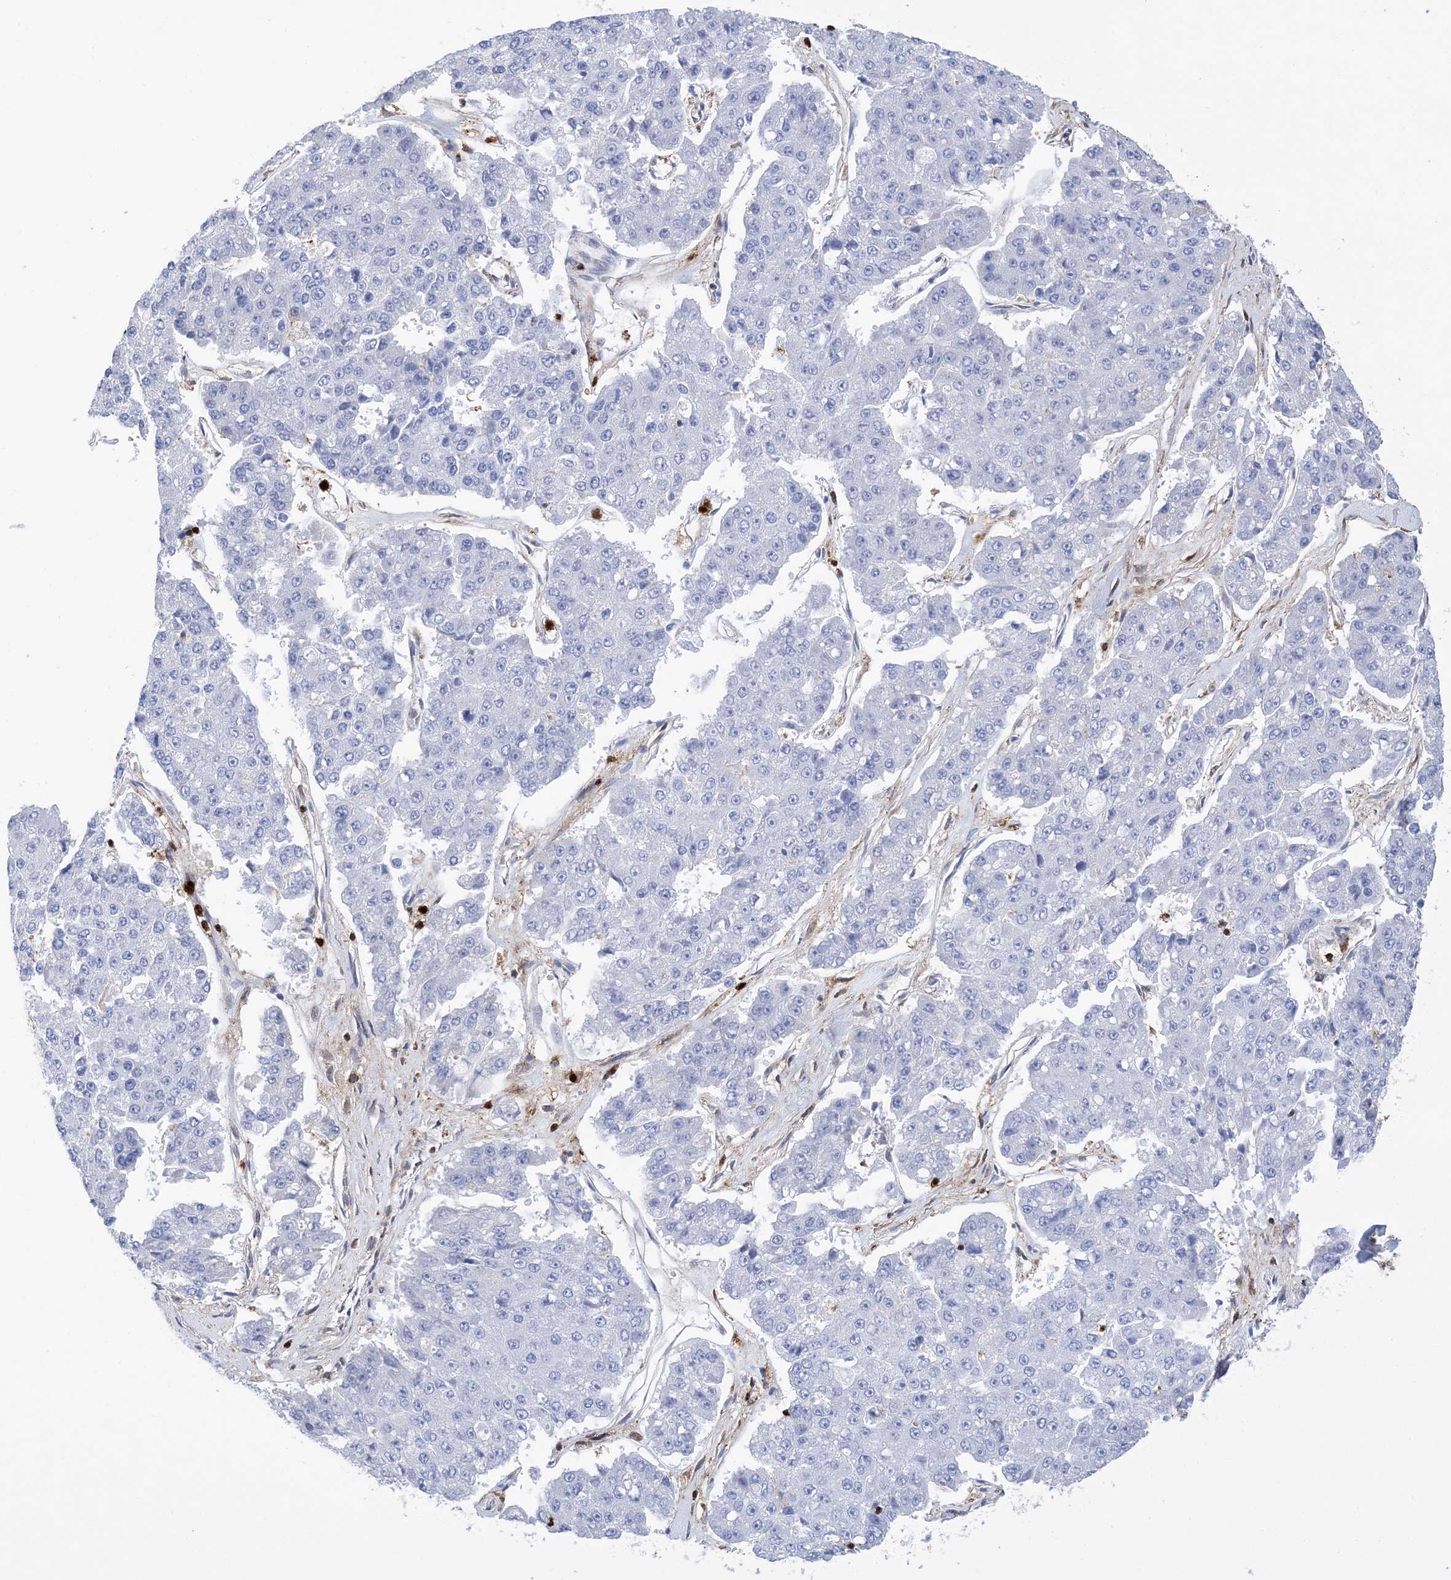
{"staining": {"intensity": "negative", "quantity": "none", "location": "none"}, "tissue": "pancreatic cancer", "cell_type": "Tumor cells", "image_type": "cancer", "snomed": [{"axis": "morphology", "description": "Adenocarcinoma, NOS"}, {"axis": "topography", "description": "Pancreas"}], "caption": "Tumor cells are negative for protein expression in human pancreatic adenocarcinoma.", "gene": "ANXA1", "patient": {"sex": "male", "age": 50}}